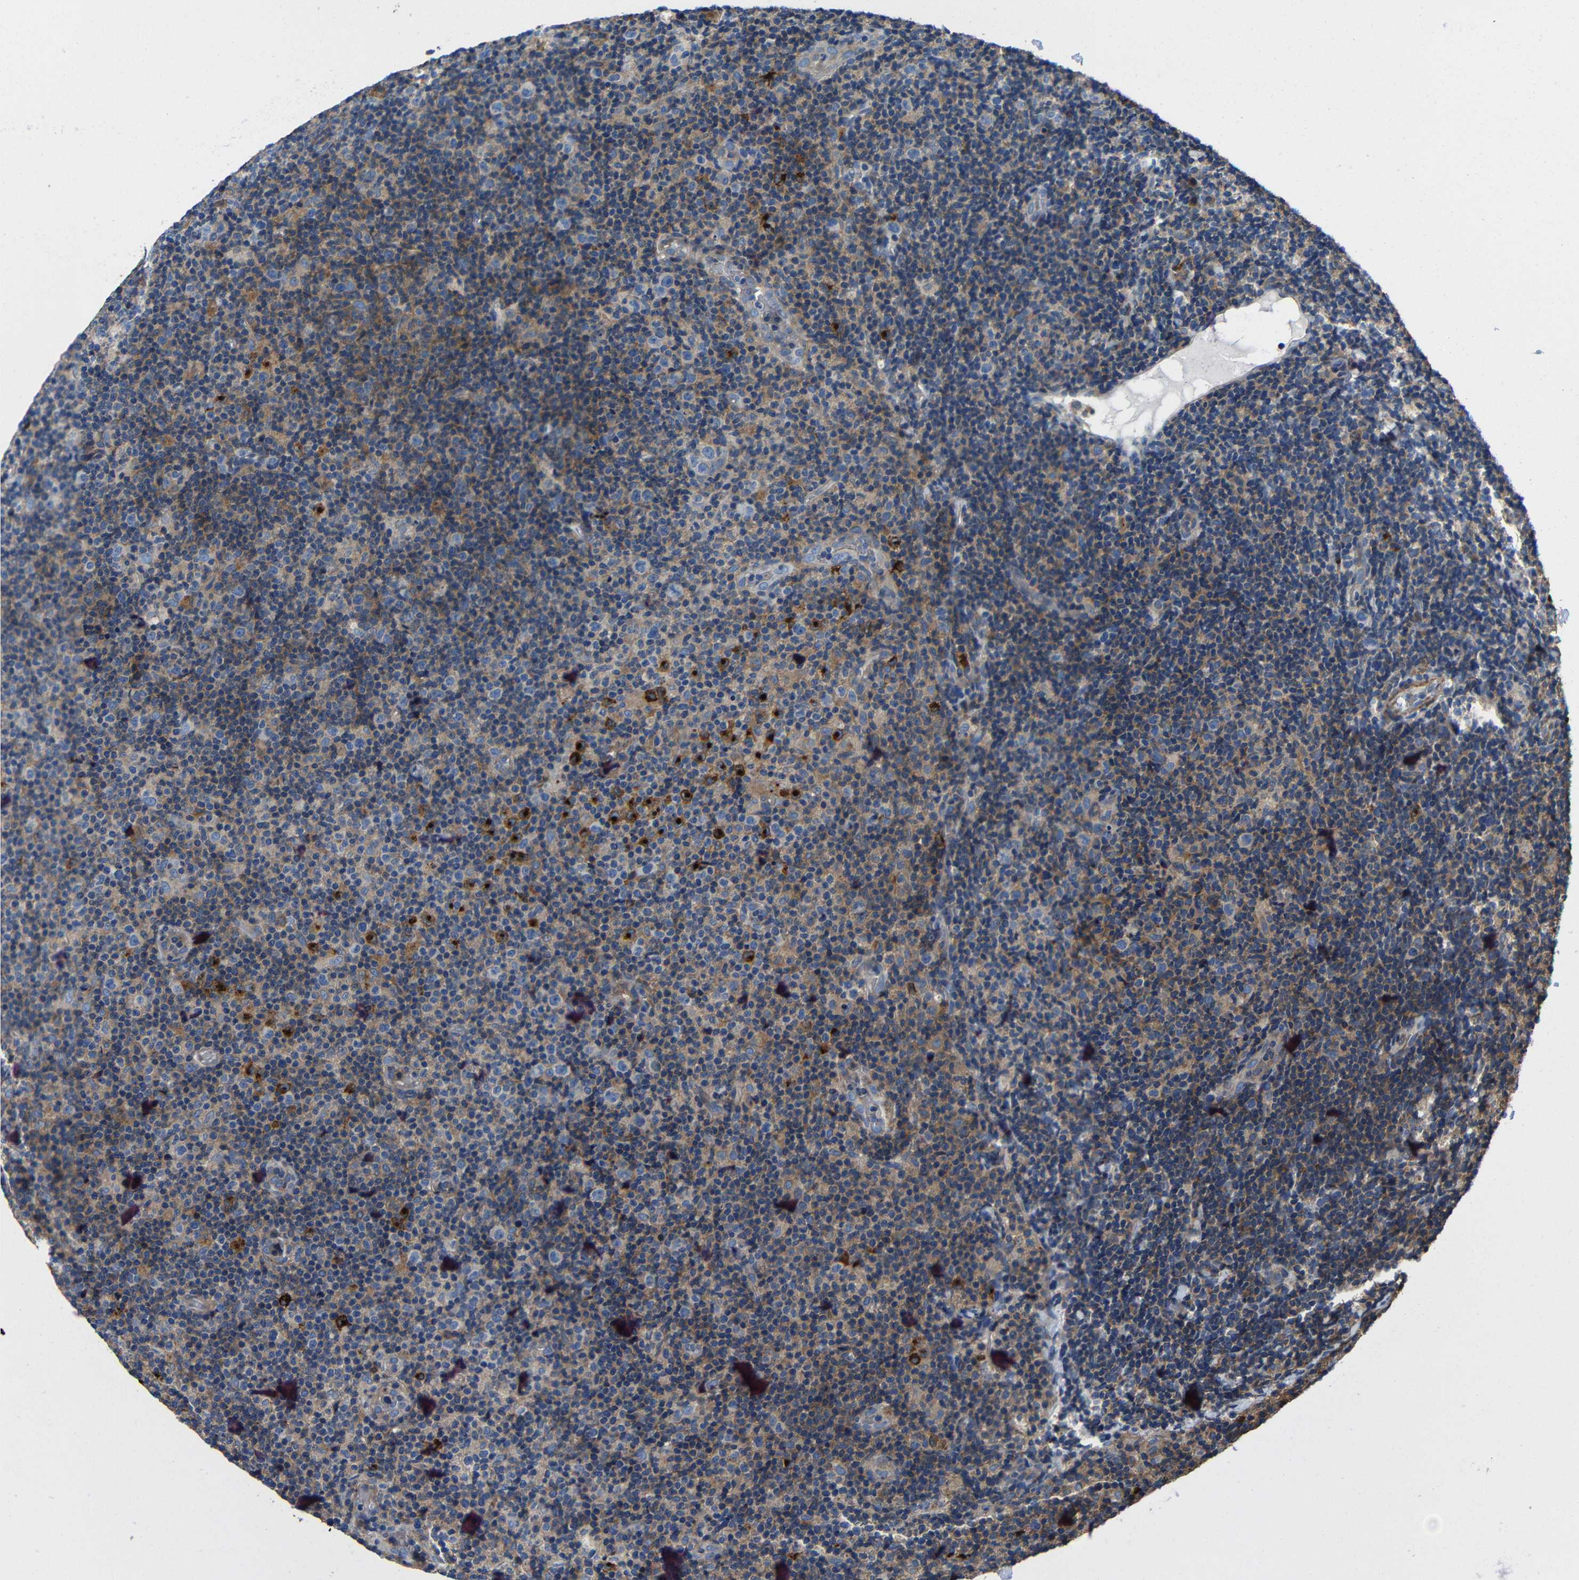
{"staining": {"intensity": "moderate", "quantity": ">75%", "location": "cytoplasmic/membranous"}, "tissue": "lymphoma", "cell_type": "Tumor cells", "image_type": "cancer", "snomed": [{"axis": "morphology", "description": "Malignant lymphoma, non-Hodgkin's type, Low grade"}, {"axis": "topography", "description": "Lymph node"}], "caption": "Protein staining shows moderate cytoplasmic/membranous positivity in approximately >75% of tumor cells in malignant lymphoma, non-Hodgkin's type (low-grade). The staining was performed using DAB to visualize the protein expression in brown, while the nuclei were stained in blue with hematoxylin (Magnification: 20x).", "gene": "GDI1", "patient": {"sex": "male", "age": 83}}